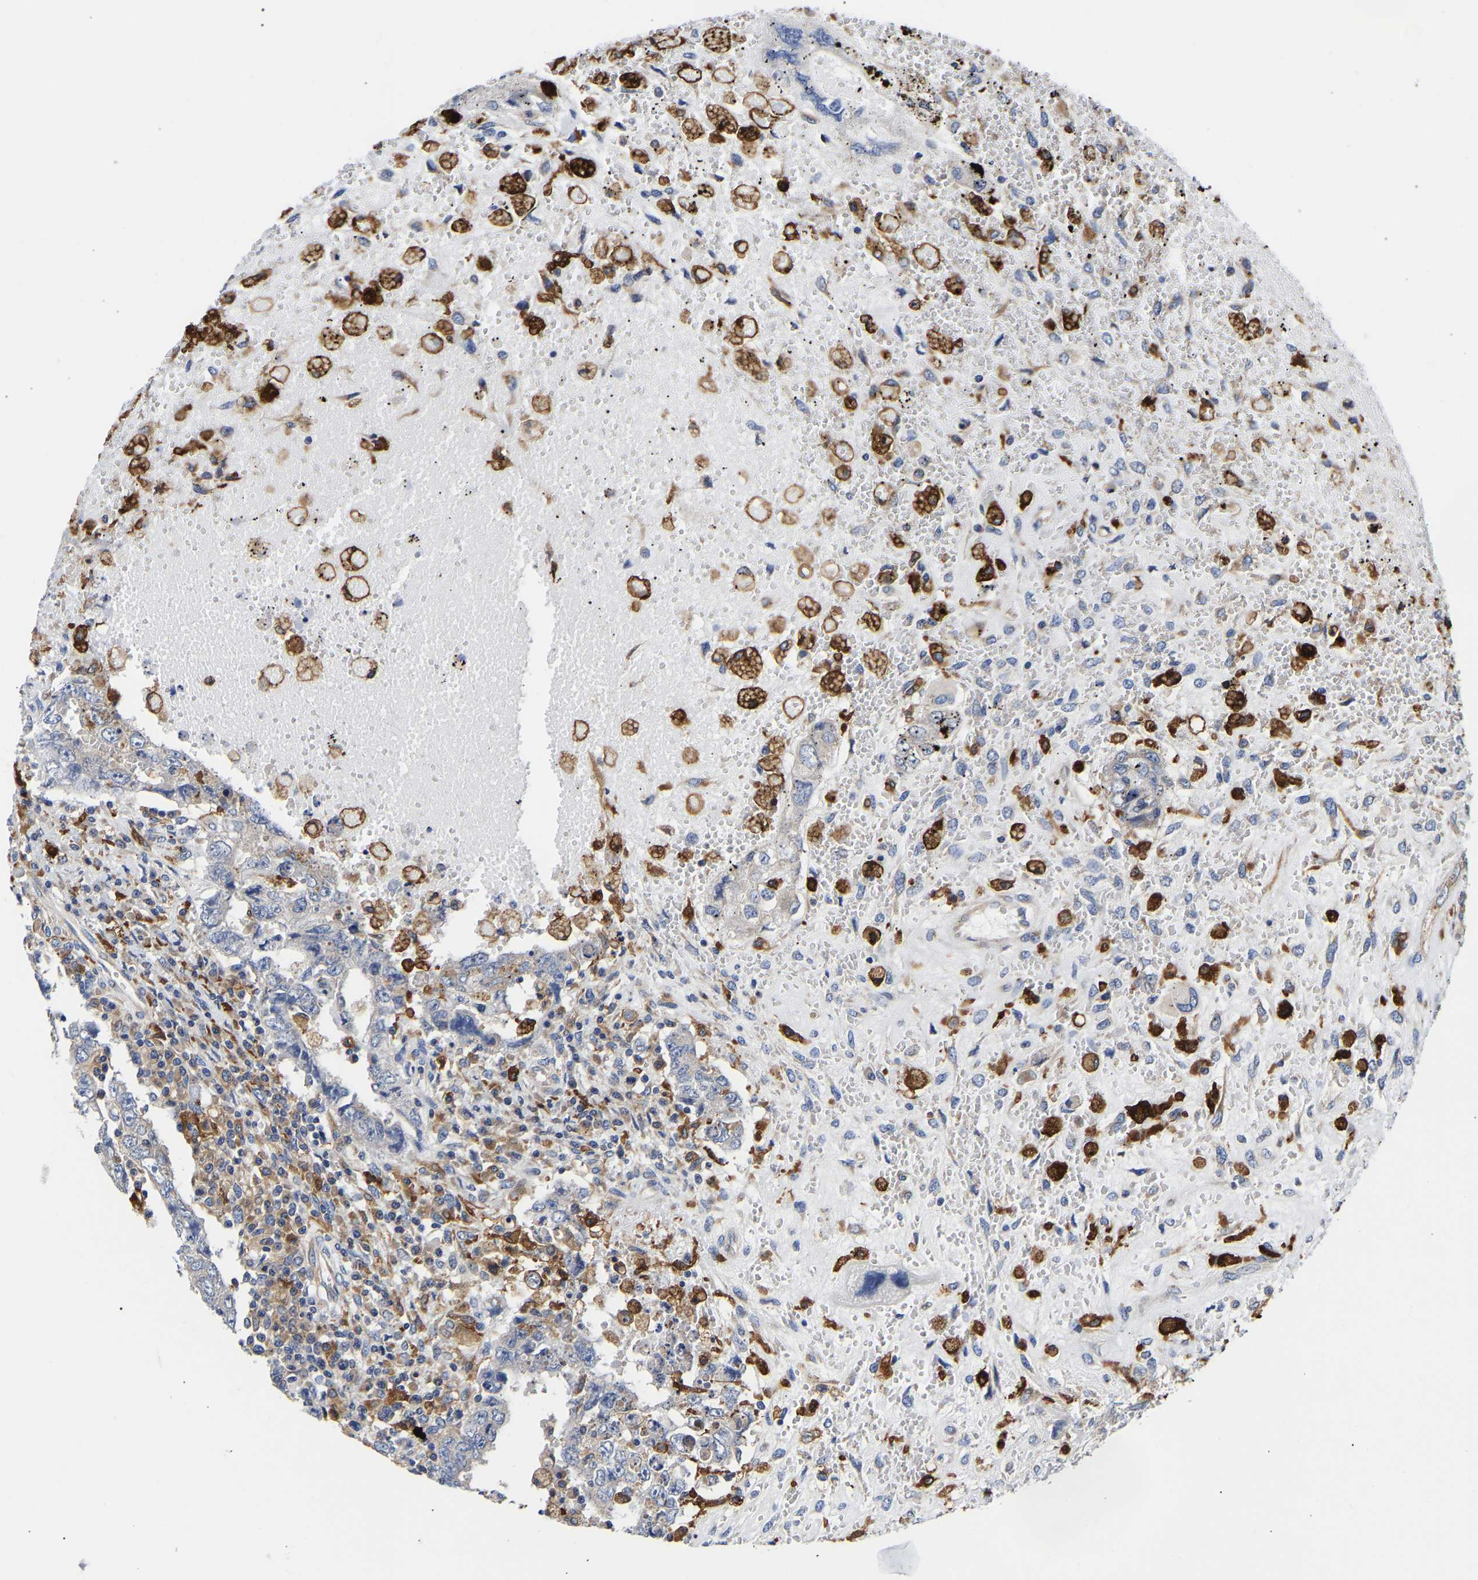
{"staining": {"intensity": "negative", "quantity": "none", "location": "none"}, "tissue": "testis cancer", "cell_type": "Tumor cells", "image_type": "cancer", "snomed": [{"axis": "morphology", "description": "Carcinoma, Embryonal, NOS"}, {"axis": "topography", "description": "Testis"}], "caption": "A histopathology image of human testis embryonal carcinoma is negative for staining in tumor cells. The staining was performed using DAB (3,3'-diaminobenzidine) to visualize the protein expression in brown, while the nuclei were stained in blue with hematoxylin (Magnification: 20x).", "gene": "CCDC6", "patient": {"sex": "male", "age": 26}}